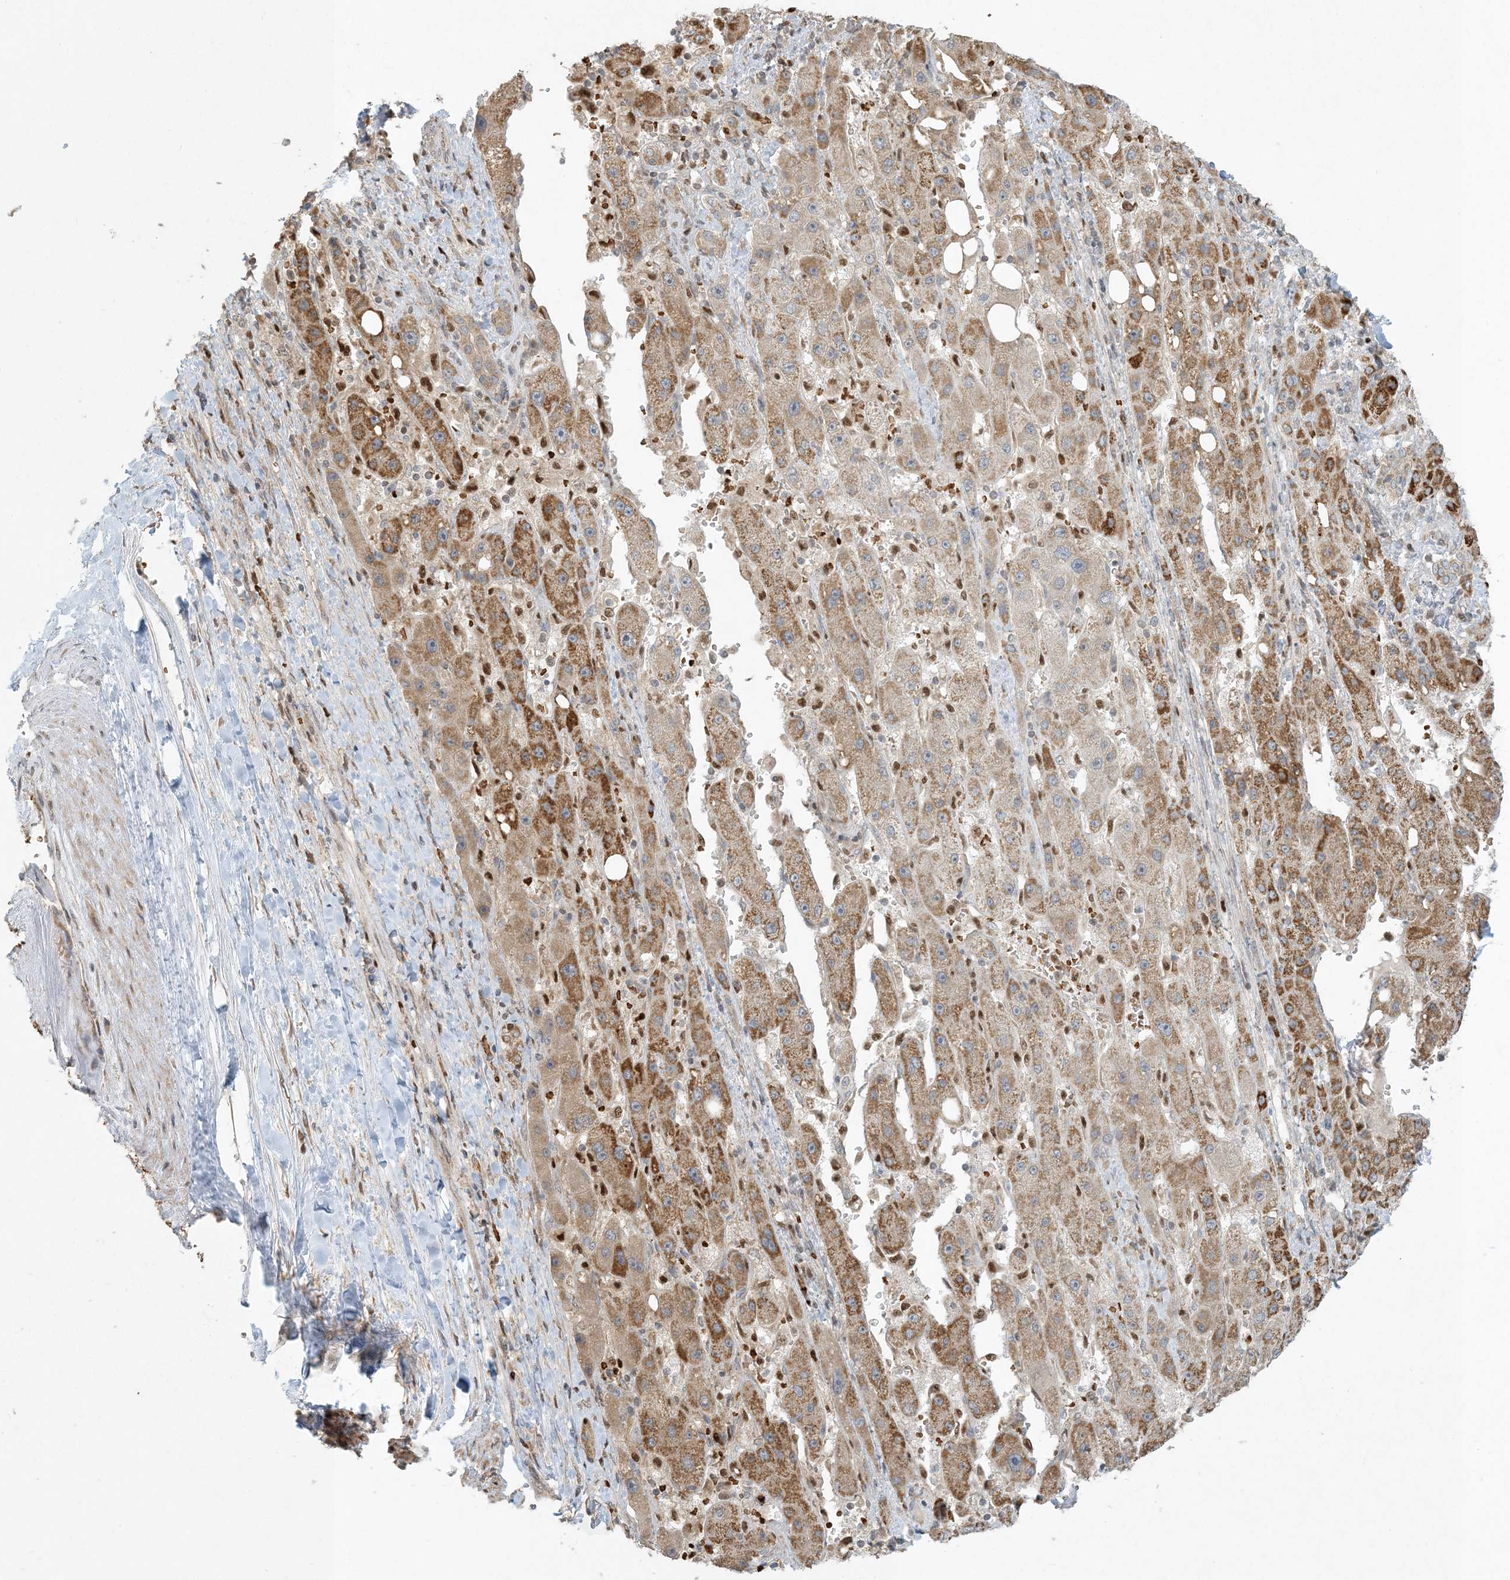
{"staining": {"intensity": "moderate", "quantity": ">75%", "location": "cytoplasmic/membranous"}, "tissue": "liver cancer", "cell_type": "Tumor cells", "image_type": "cancer", "snomed": [{"axis": "morphology", "description": "Carcinoma, Hepatocellular, NOS"}, {"axis": "topography", "description": "Liver"}], "caption": "Liver cancer (hepatocellular carcinoma) was stained to show a protein in brown. There is medium levels of moderate cytoplasmic/membranous expression in approximately >75% of tumor cells. The protein is stained brown, and the nuclei are stained in blue (DAB (3,3'-diaminobenzidine) IHC with brightfield microscopy, high magnification).", "gene": "CTDNEP1", "patient": {"sex": "female", "age": 73}}